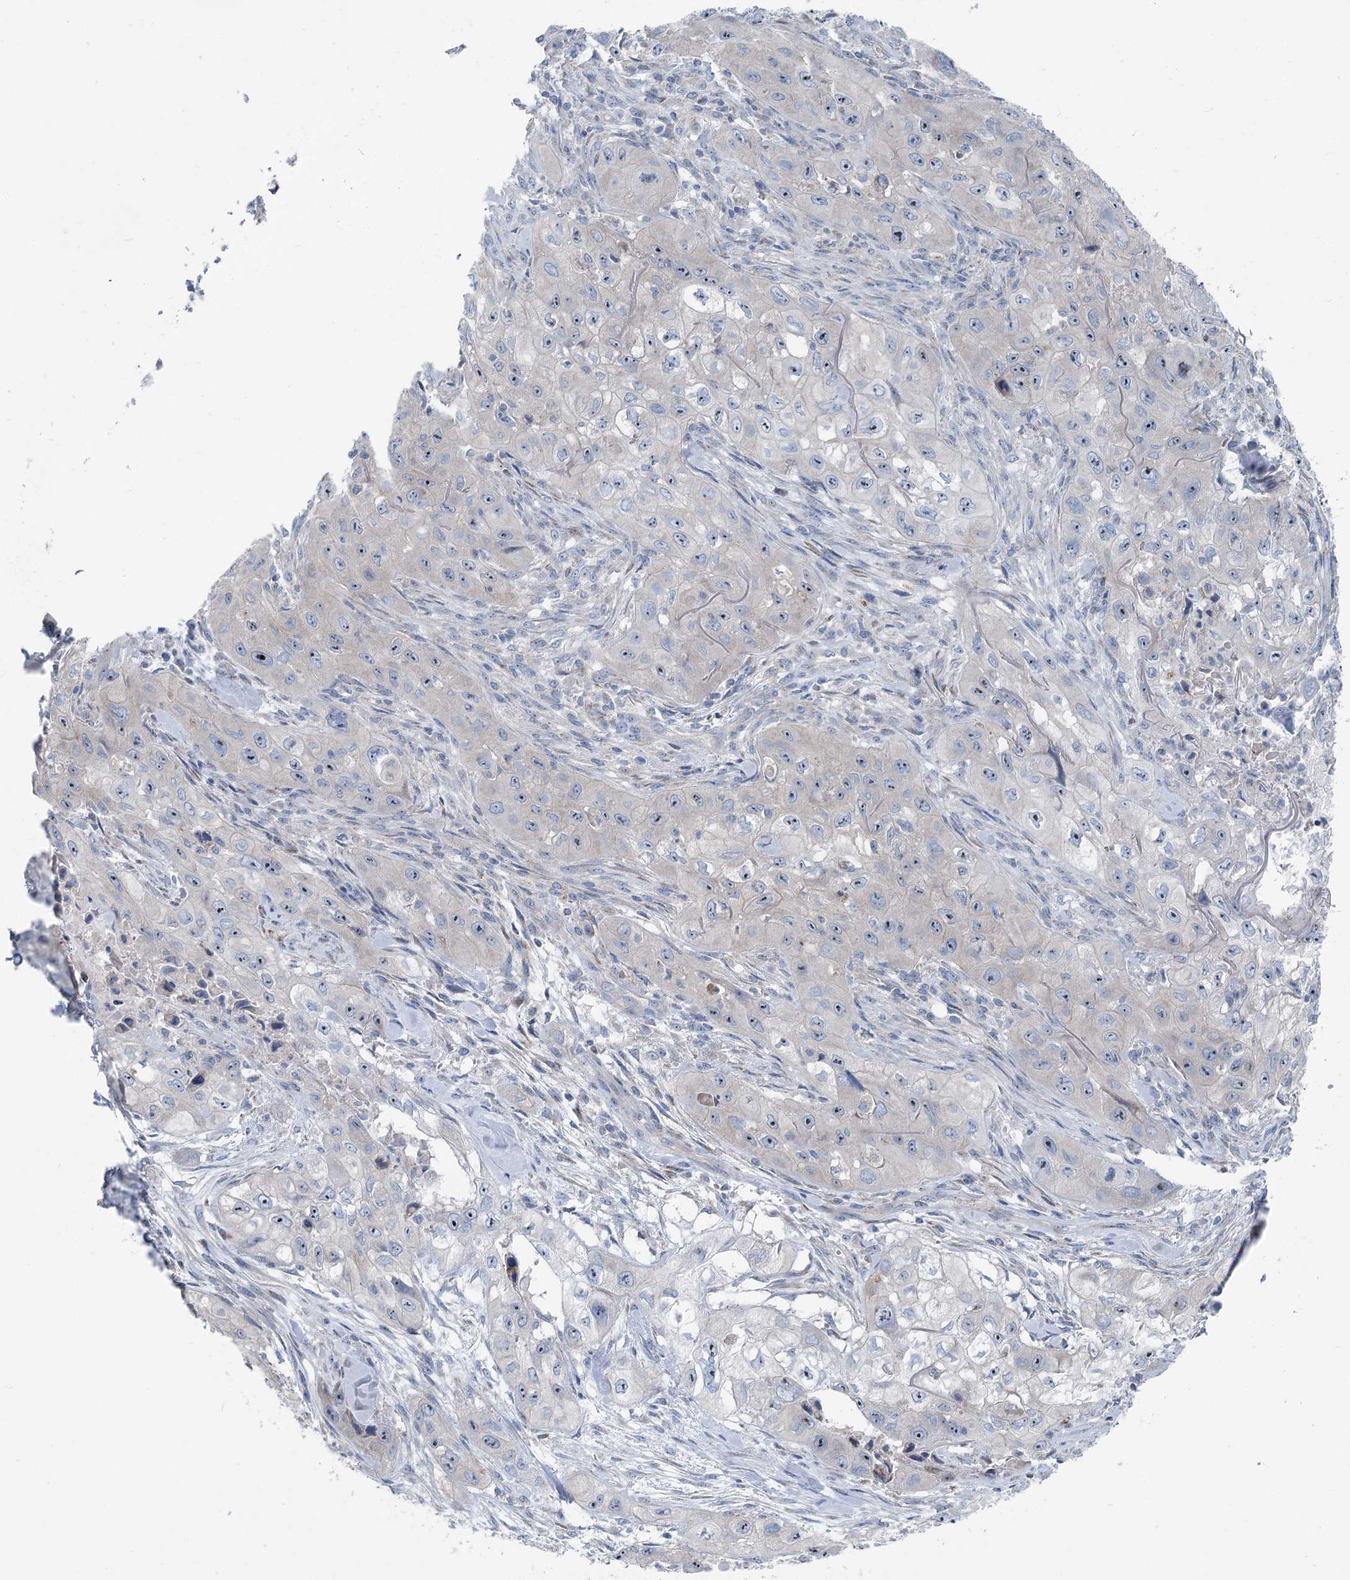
{"staining": {"intensity": "negative", "quantity": "none", "location": "none"}, "tissue": "skin cancer", "cell_type": "Tumor cells", "image_type": "cancer", "snomed": [{"axis": "morphology", "description": "Squamous cell carcinoma, NOS"}, {"axis": "topography", "description": "Skin"}, {"axis": "topography", "description": "Subcutis"}], "caption": "IHC image of neoplastic tissue: human squamous cell carcinoma (skin) stained with DAB (3,3'-diaminobenzidine) reveals no significant protein positivity in tumor cells.", "gene": "MARK2", "patient": {"sex": "male", "age": 73}}